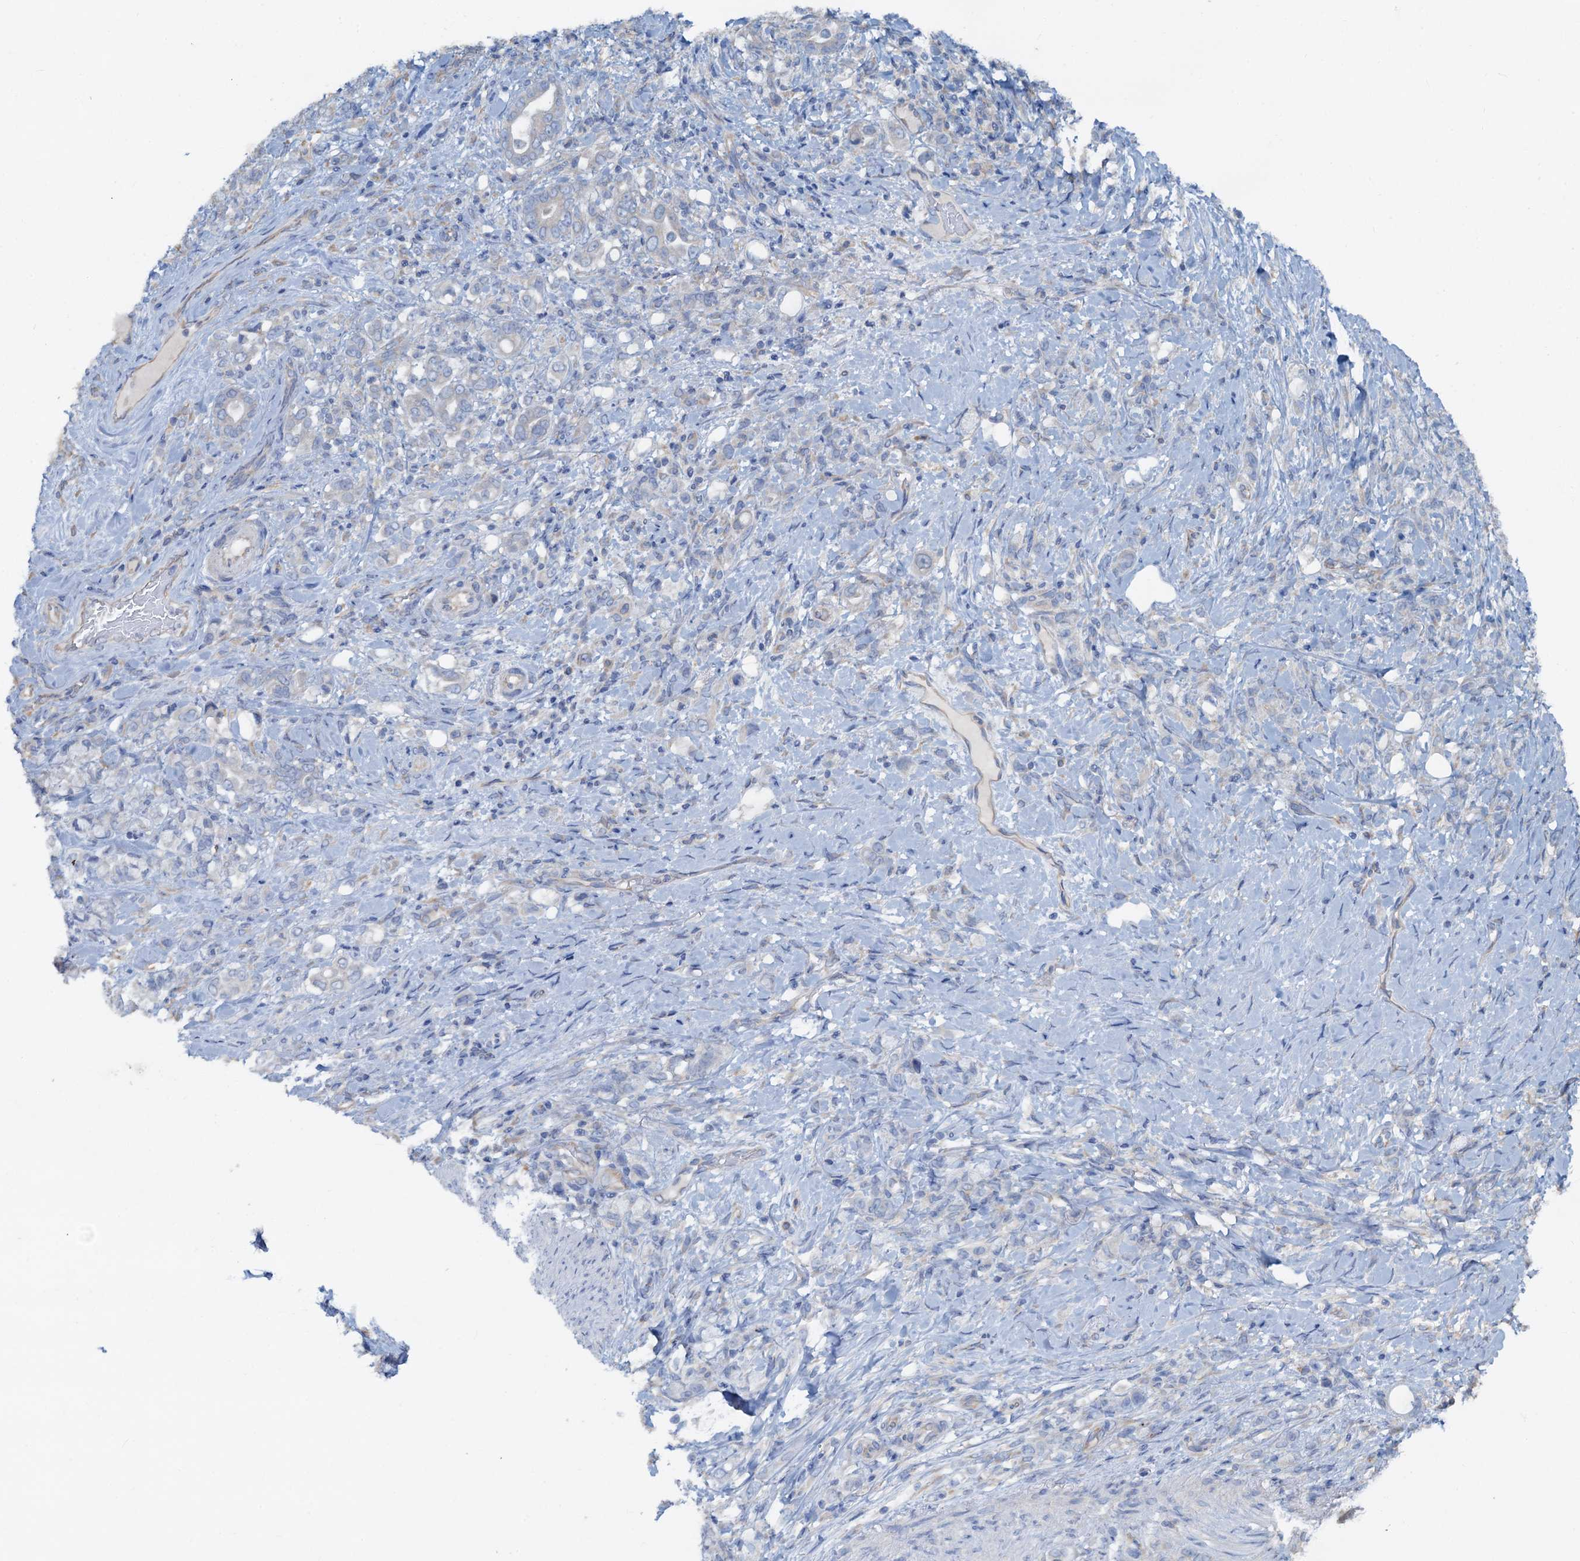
{"staining": {"intensity": "negative", "quantity": "none", "location": "none"}, "tissue": "stomach cancer", "cell_type": "Tumor cells", "image_type": "cancer", "snomed": [{"axis": "morphology", "description": "Adenocarcinoma, NOS"}, {"axis": "topography", "description": "Stomach"}], "caption": "A high-resolution image shows immunohistochemistry (IHC) staining of adenocarcinoma (stomach), which demonstrates no significant expression in tumor cells.", "gene": "HYI", "patient": {"sex": "female", "age": 79}}